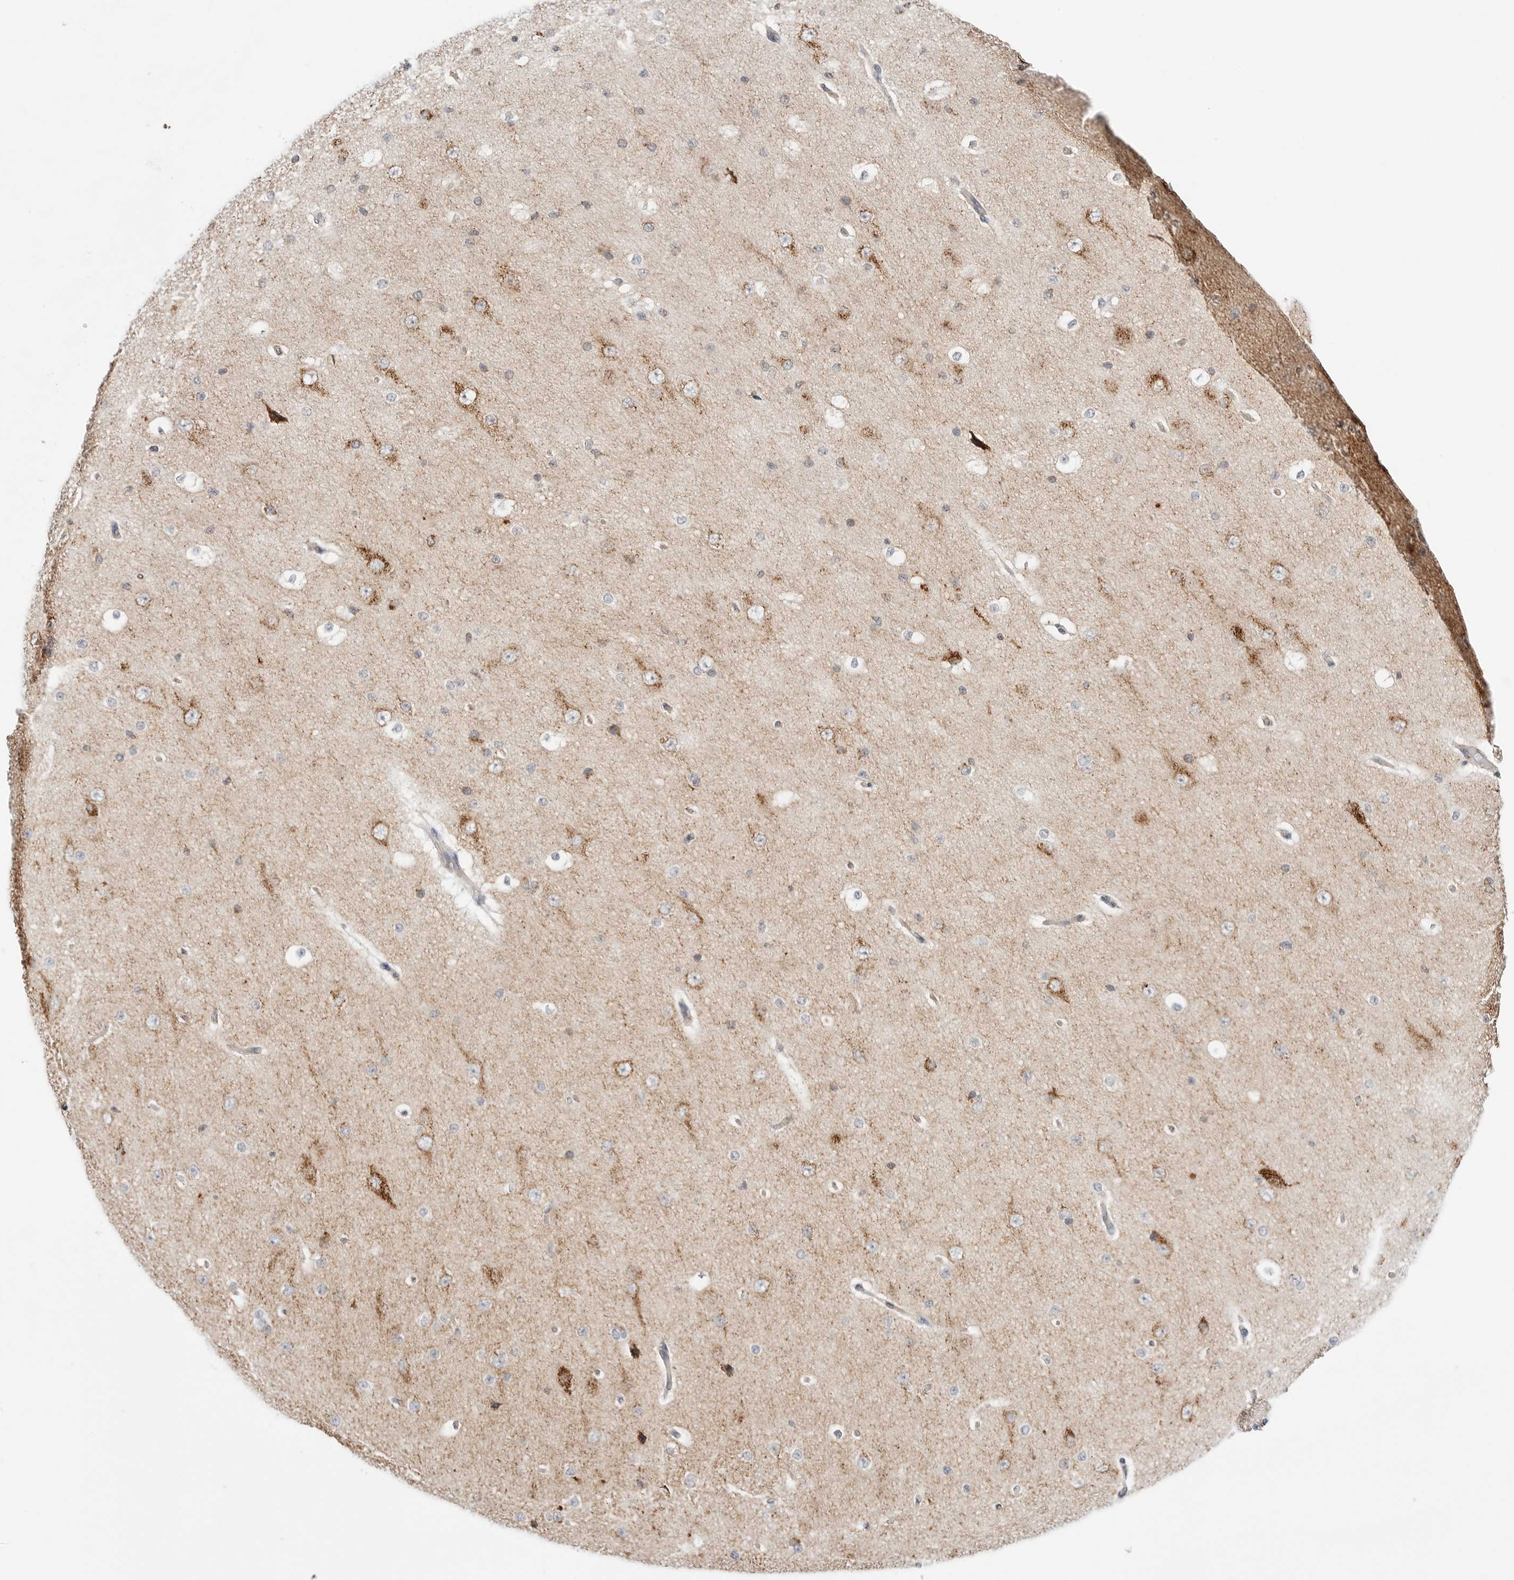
{"staining": {"intensity": "weak", "quantity": ">75%", "location": "cytoplasmic/membranous"}, "tissue": "cerebral cortex", "cell_type": "Endothelial cells", "image_type": "normal", "snomed": [{"axis": "morphology", "description": "Normal tissue, NOS"}, {"axis": "morphology", "description": "Developmental malformation"}, {"axis": "topography", "description": "Cerebral cortex"}], "caption": "An immunohistochemistry (IHC) histopathology image of benign tissue is shown. Protein staining in brown shows weak cytoplasmic/membranous positivity in cerebral cortex within endothelial cells. The staining is performed using DAB (3,3'-diaminobenzidine) brown chromogen to label protein expression. The nuclei are counter-stained blue using hematoxylin.", "gene": "ATP5IF1", "patient": {"sex": "female", "age": 30}}